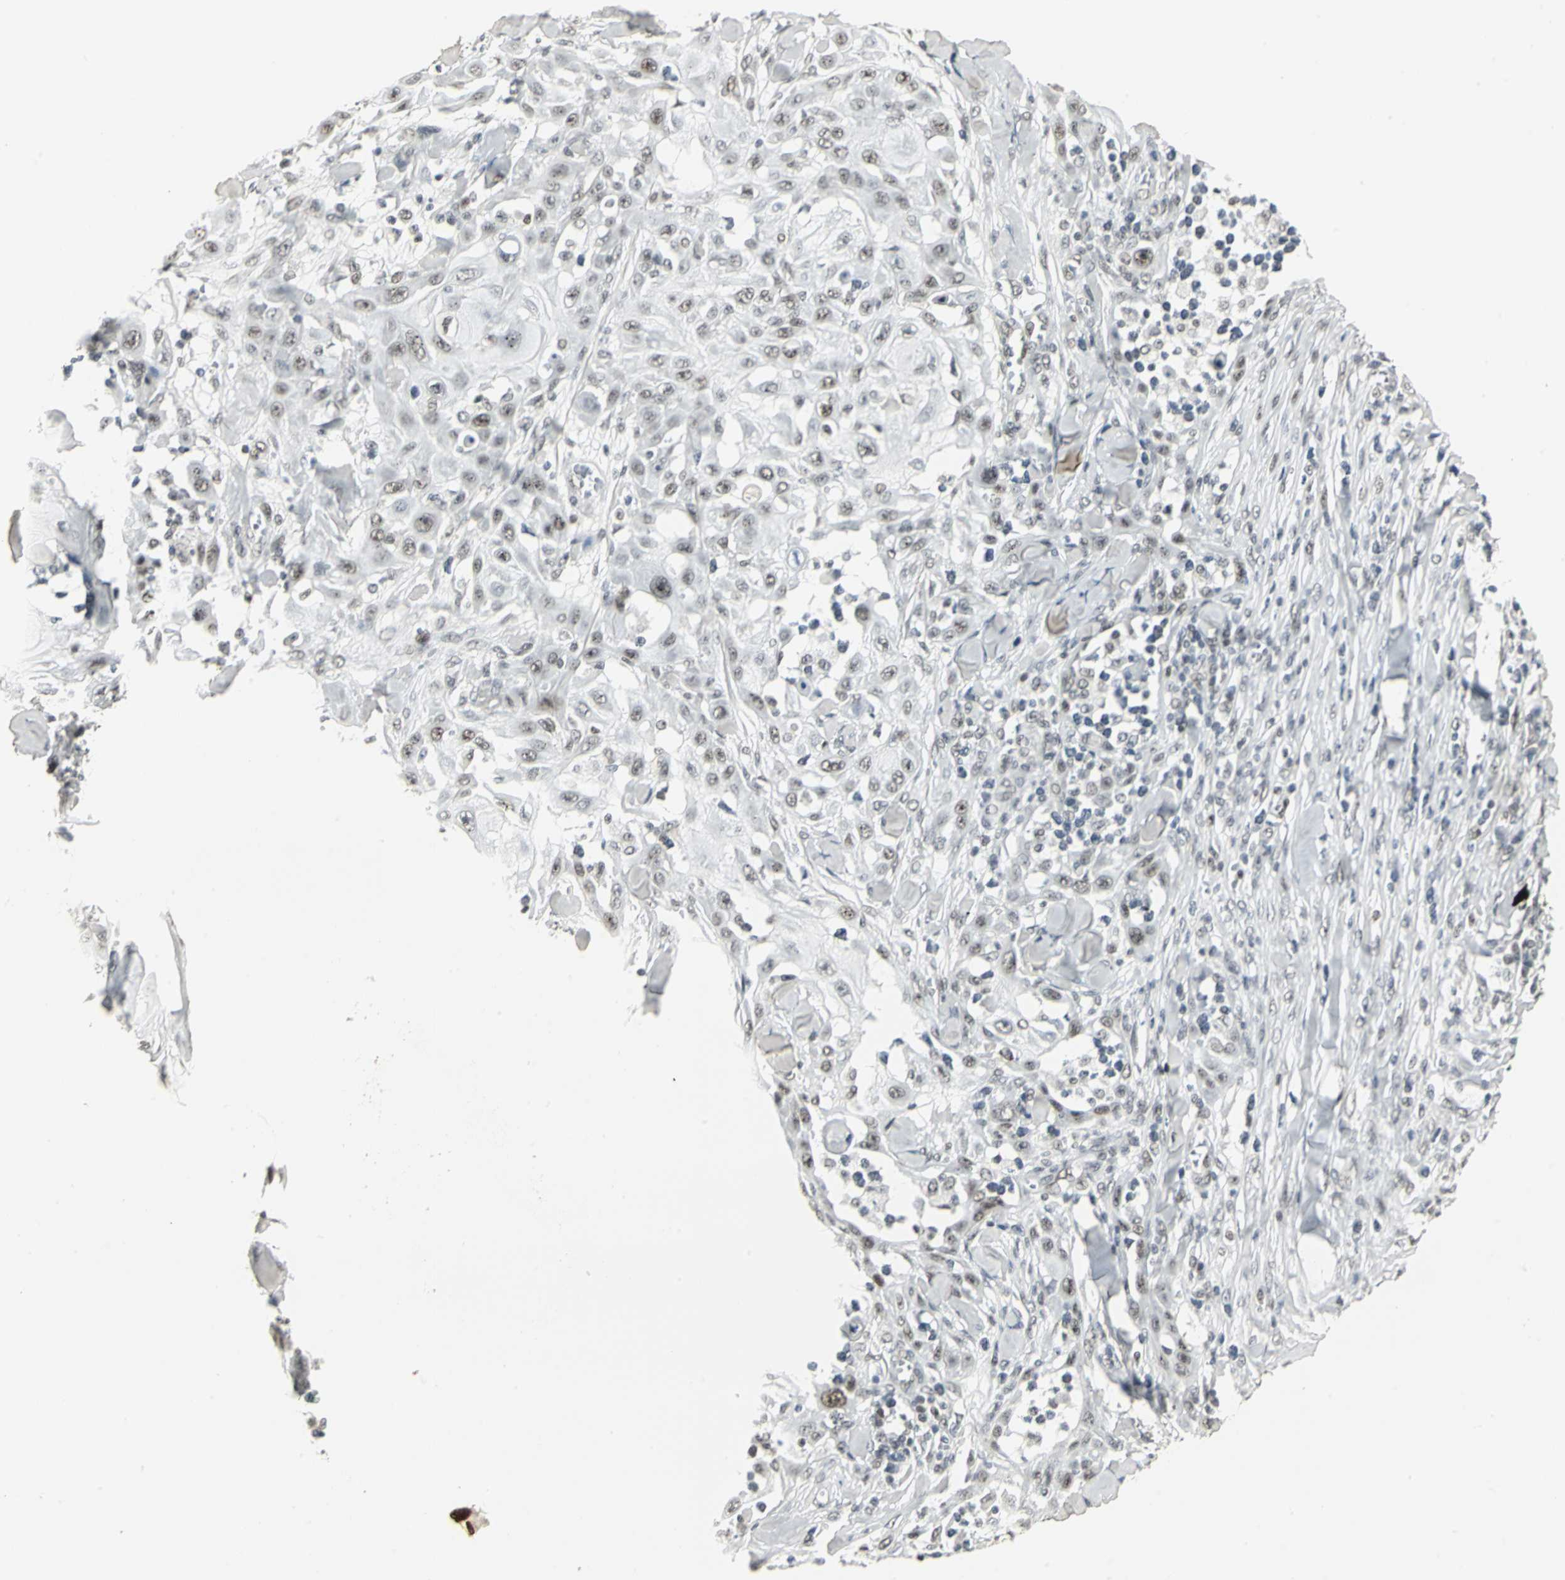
{"staining": {"intensity": "moderate", "quantity": ">75%", "location": "nuclear"}, "tissue": "skin cancer", "cell_type": "Tumor cells", "image_type": "cancer", "snomed": [{"axis": "morphology", "description": "Squamous cell carcinoma, NOS"}, {"axis": "topography", "description": "Skin"}], "caption": "Skin cancer (squamous cell carcinoma) tissue exhibits moderate nuclear expression in about >75% of tumor cells, visualized by immunohistochemistry. (Brightfield microscopy of DAB IHC at high magnification).", "gene": "CBX3", "patient": {"sex": "male", "age": 24}}